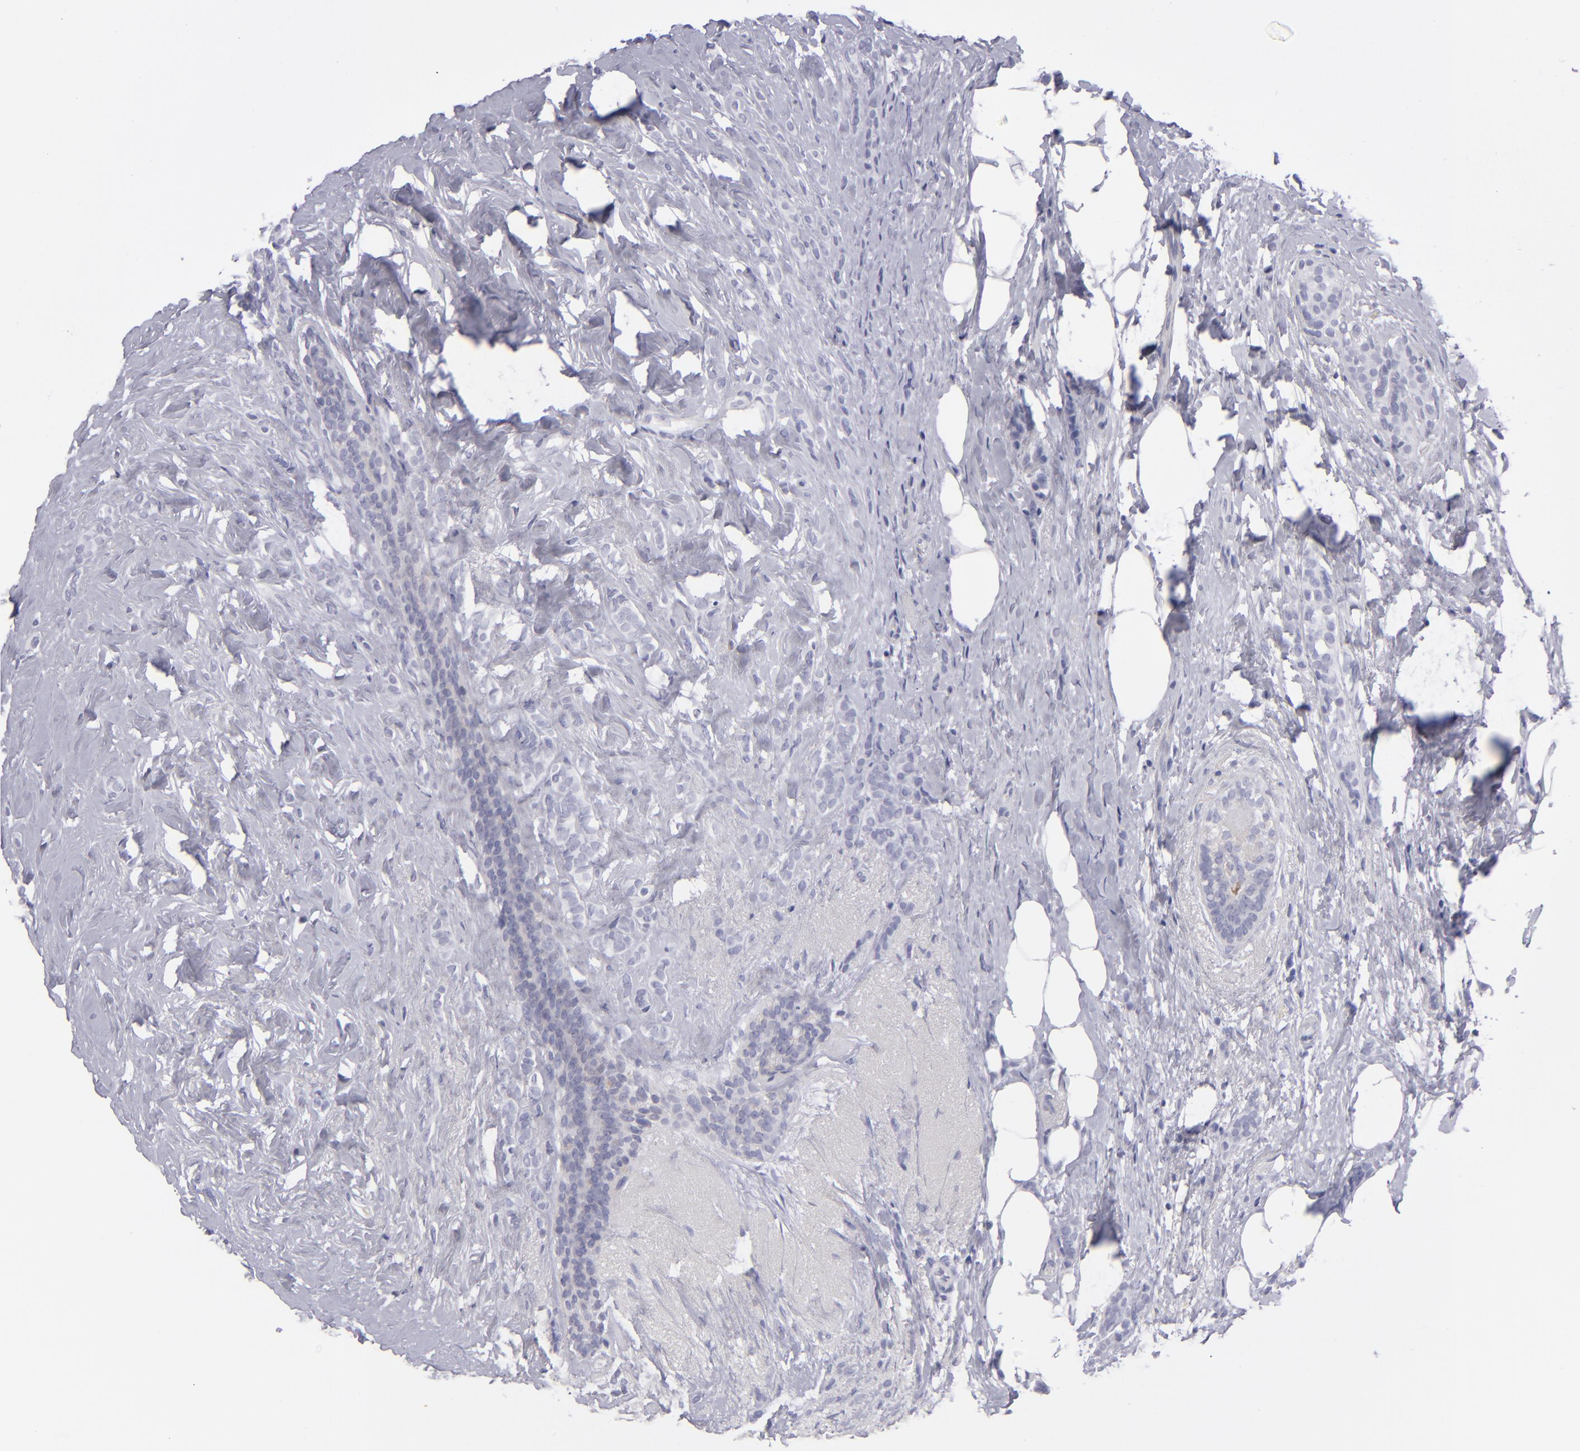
{"staining": {"intensity": "negative", "quantity": "none", "location": "none"}, "tissue": "breast cancer", "cell_type": "Tumor cells", "image_type": "cancer", "snomed": [{"axis": "morphology", "description": "Lobular carcinoma"}, {"axis": "topography", "description": "Breast"}], "caption": "Protein analysis of breast lobular carcinoma demonstrates no significant expression in tumor cells.", "gene": "ITGB4", "patient": {"sex": "female", "age": 56}}